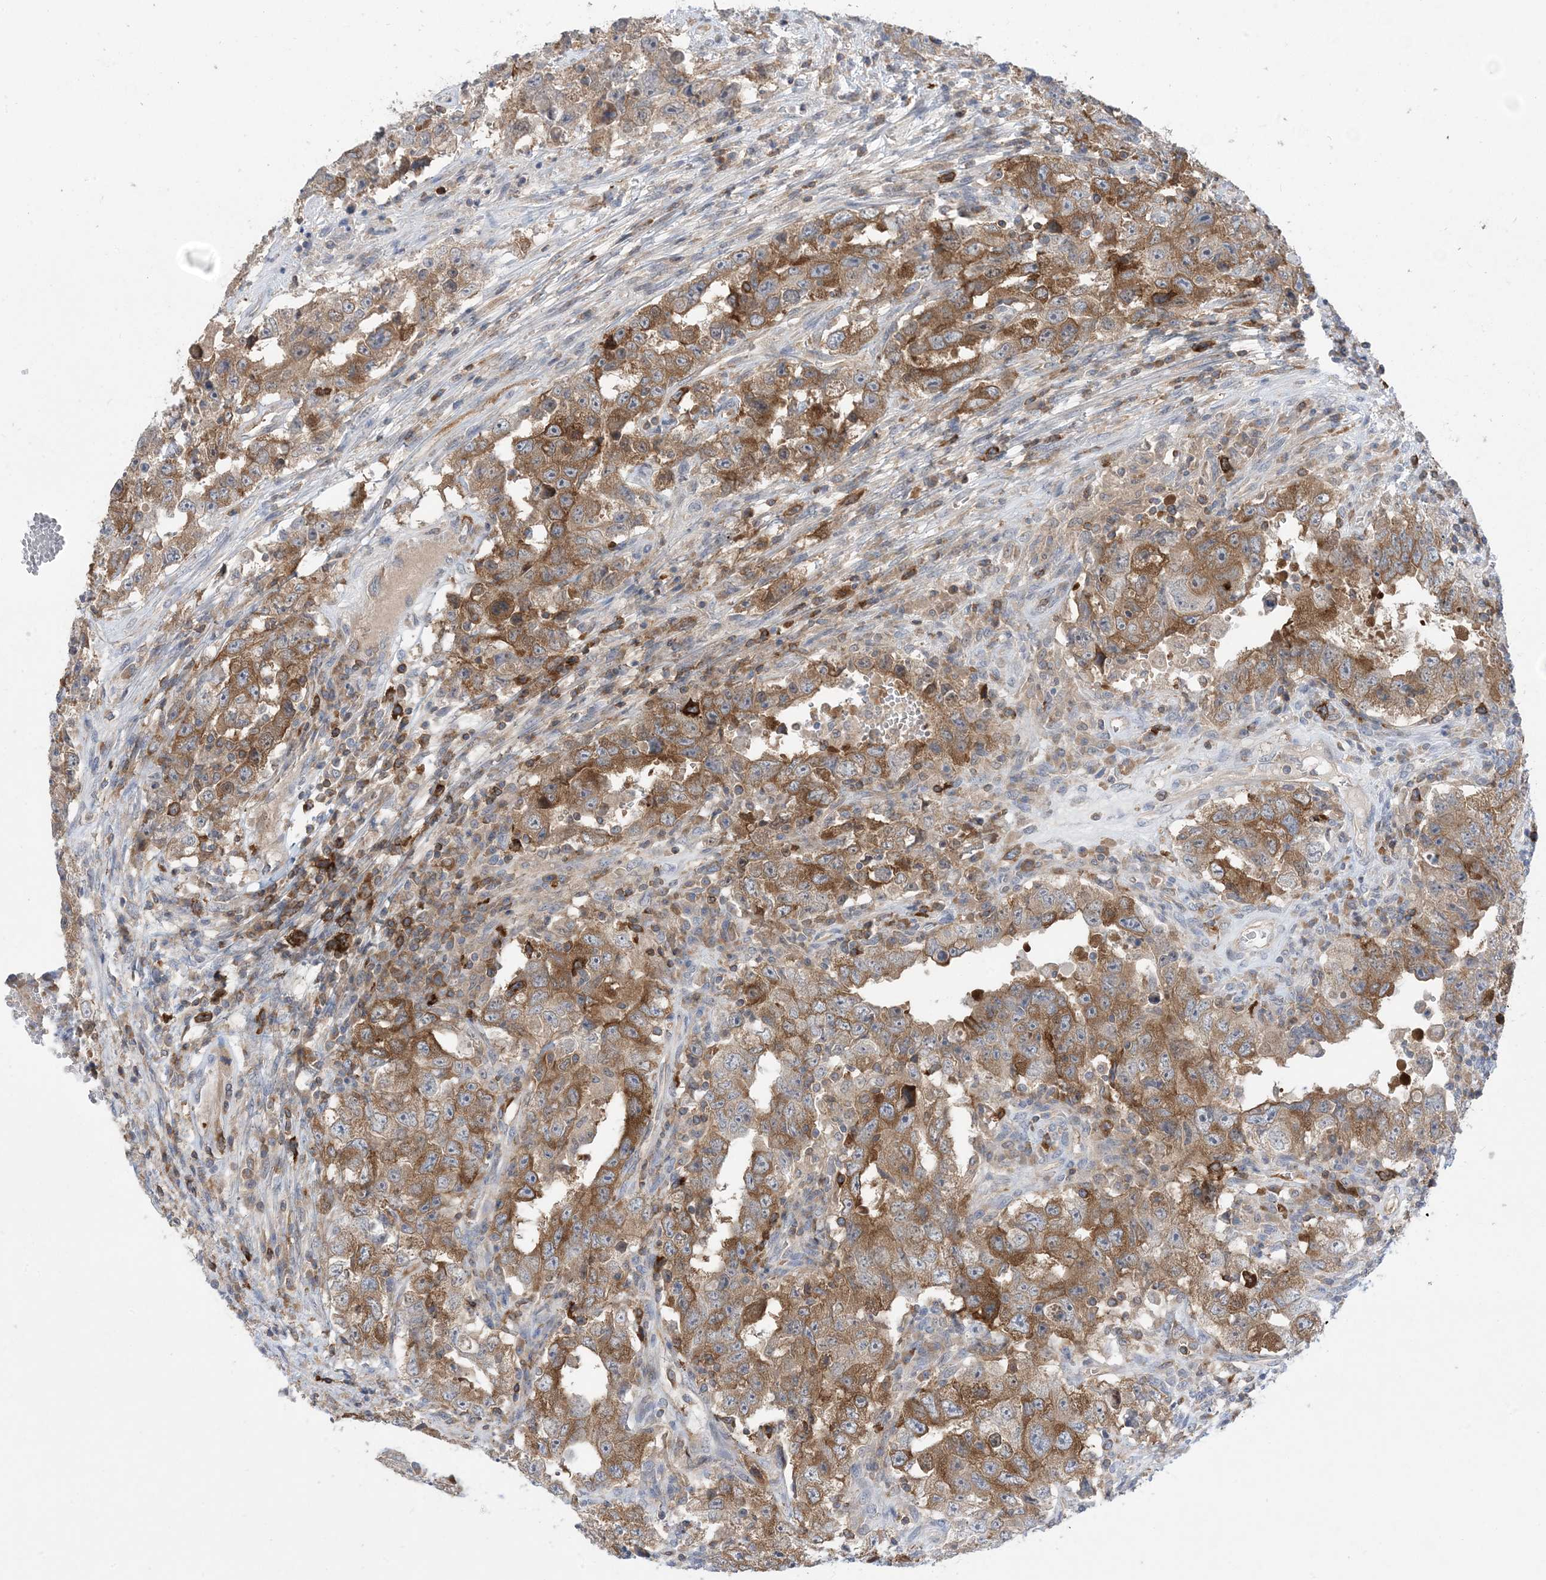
{"staining": {"intensity": "moderate", "quantity": ">75%", "location": "cytoplasmic/membranous"}, "tissue": "testis cancer", "cell_type": "Tumor cells", "image_type": "cancer", "snomed": [{"axis": "morphology", "description": "Carcinoma, Embryonal, NOS"}, {"axis": "topography", "description": "Testis"}], "caption": "Human testis embryonal carcinoma stained with a protein marker displays moderate staining in tumor cells.", "gene": "AOC1", "patient": {"sex": "male", "age": 26}}